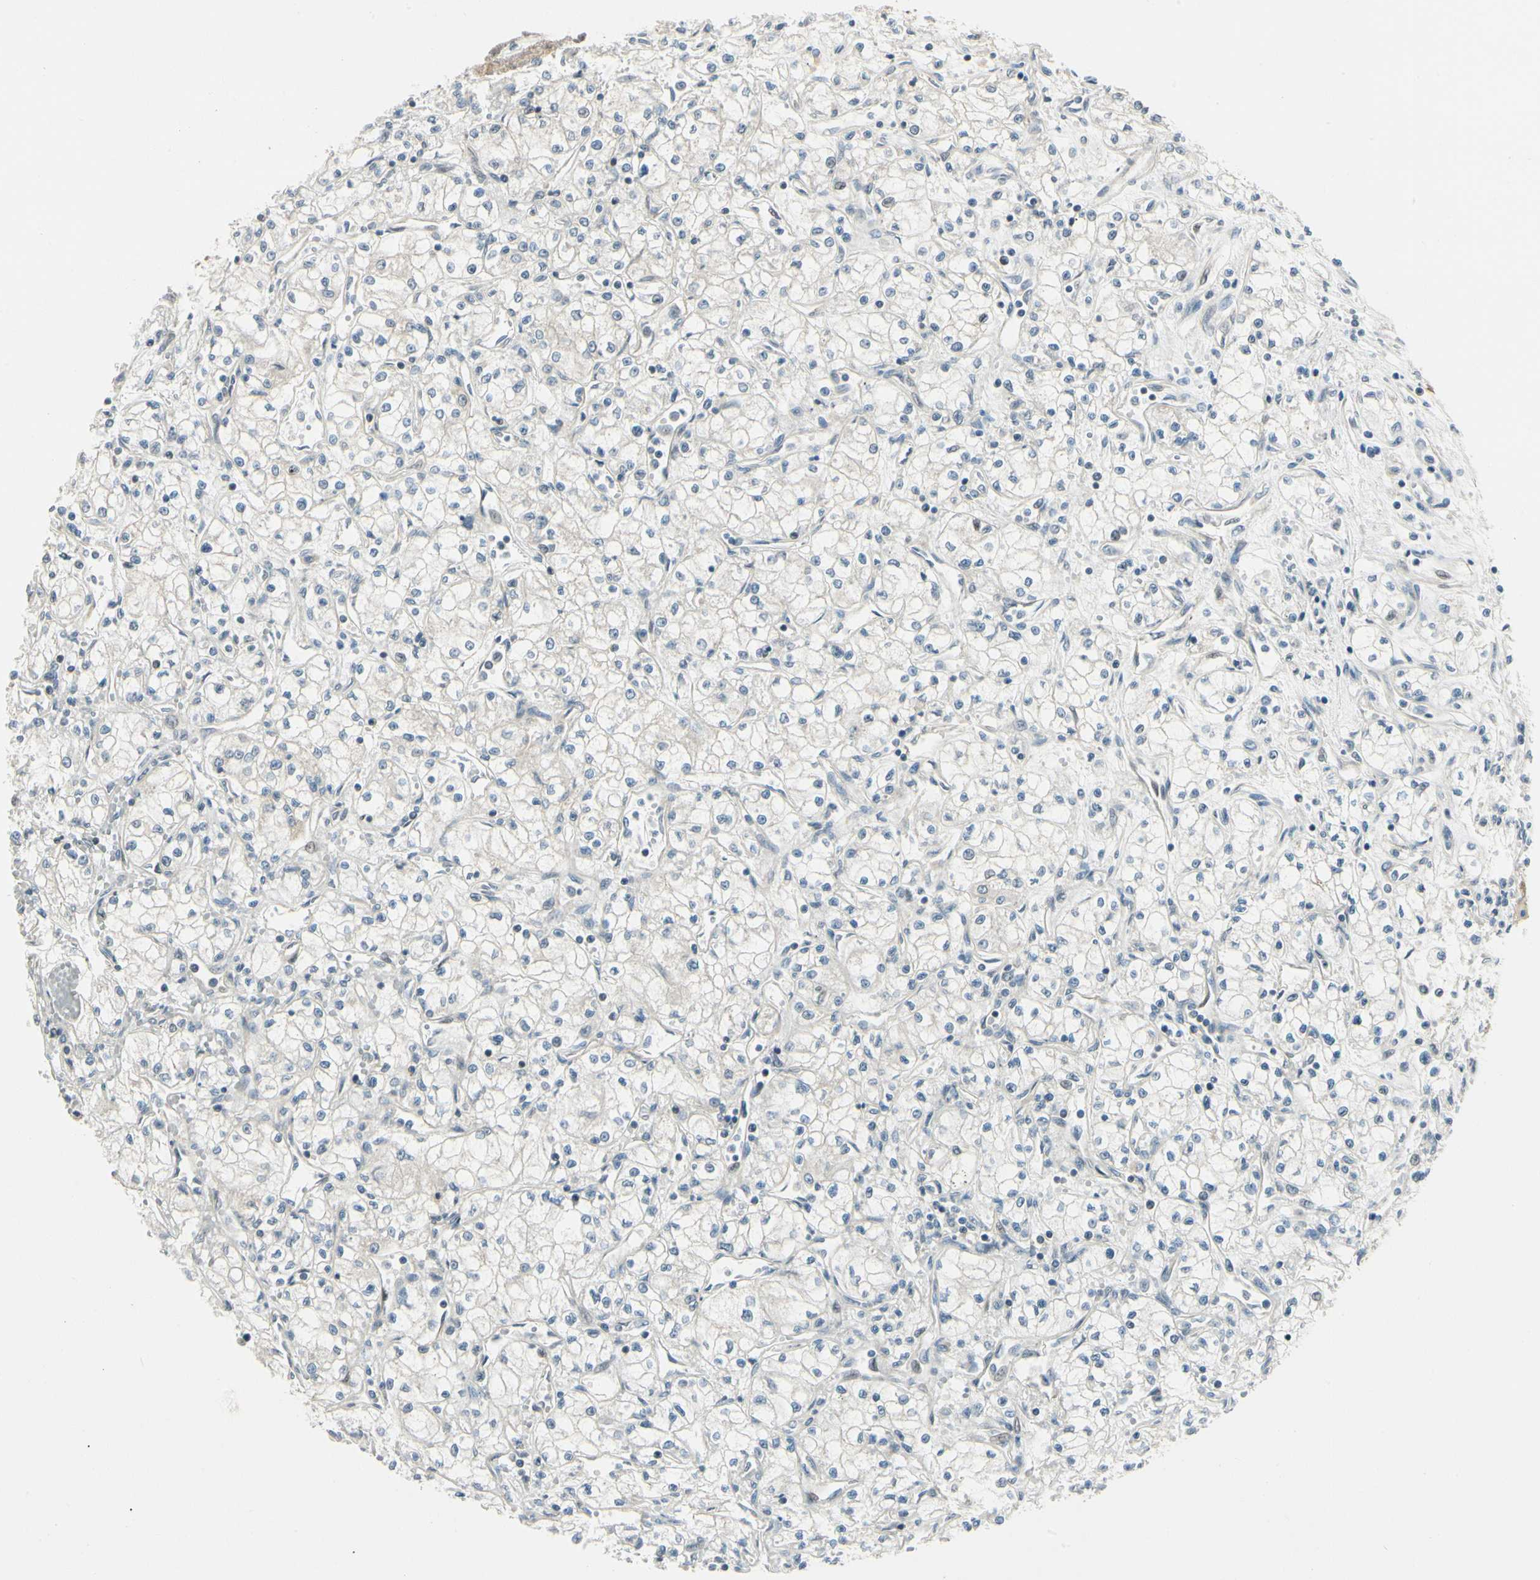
{"staining": {"intensity": "negative", "quantity": "none", "location": "none"}, "tissue": "renal cancer", "cell_type": "Tumor cells", "image_type": "cancer", "snomed": [{"axis": "morphology", "description": "Normal tissue, NOS"}, {"axis": "morphology", "description": "Adenocarcinoma, NOS"}, {"axis": "topography", "description": "Kidney"}], "caption": "The immunohistochemistry (IHC) image has no significant expression in tumor cells of renal cancer (adenocarcinoma) tissue.", "gene": "P4HA3", "patient": {"sex": "male", "age": 59}}